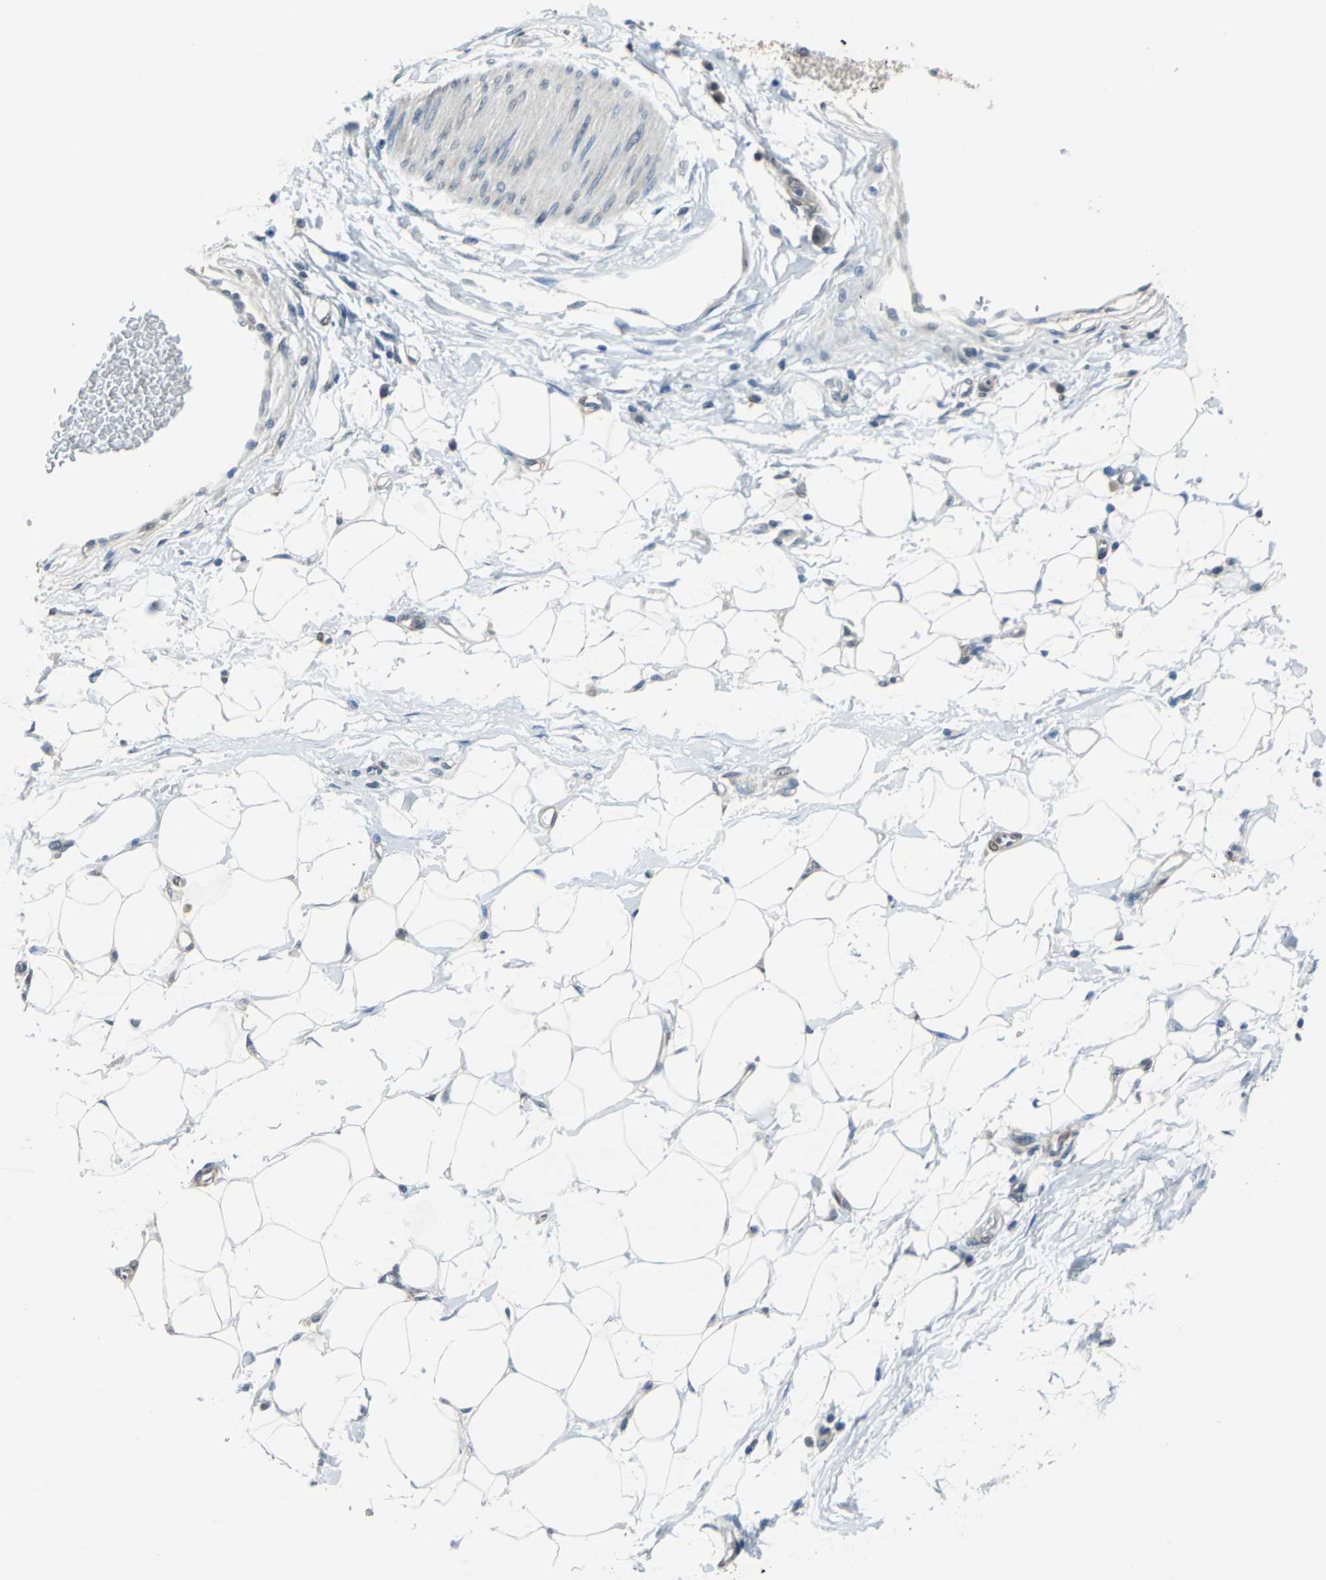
{"staining": {"intensity": "weak", "quantity": ">75%", "location": "cytoplasmic/membranous"}, "tissue": "adipose tissue", "cell_type": "Adipocytes", "image_type": "normal", "snomed": [{"axis": "morphology", "description": "Normal tissue, NOS"}, {"axis": "morphology", "description": "Urothelial carcinoma, High grade"}, {"axis": "topography", "description": "Vascular tissue"}, {"axis": "topography", "description": "Urinary bladder"}], "caption": "High-power microscopy captured an IHC micrograph of normal adipose tissue, revealing weak cytoplasmic/membranous expression in approximately >75% of adipocytes.", "gene": "FKBP4", "patient": {"sex": "female", "age": 56}}